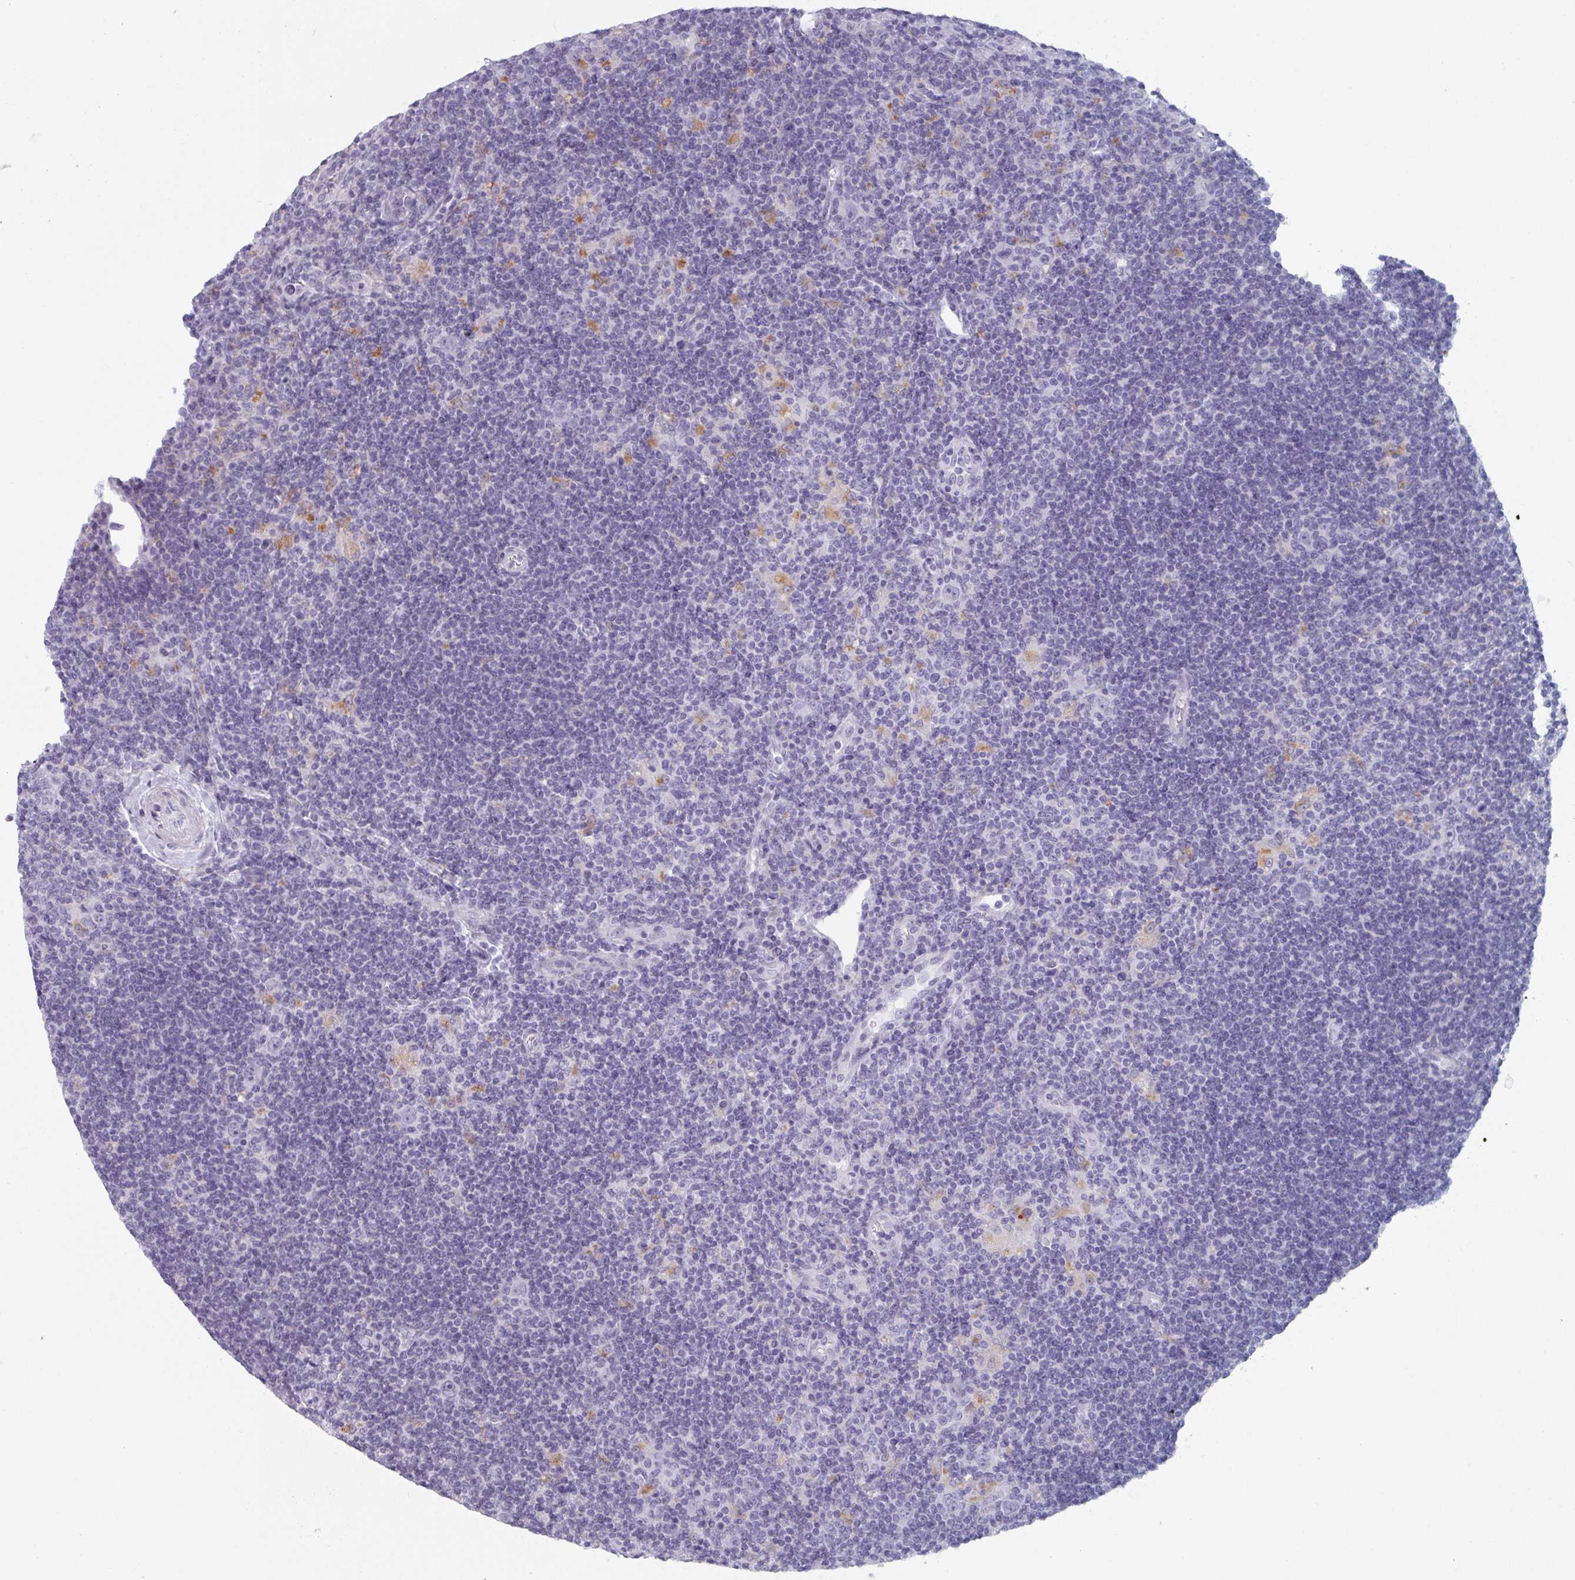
{"staining": {"intensity": "negative", "quantity": "none", "location": "none"}, "tissue": "lymphoma", "cell_type": "Tumor cells", "image_type": "cancer", "snomed": [{"axis": "morphology", "description": "Hodgkin's disease, NOS"}, {"axis": "topography", "description": "Lymph node"}], "caption": "A micrograph of human lymphoma is negative for staining in tumor cells.", "gene": "SLC35G2", "patient": {"sex": "female", "age": 57}}